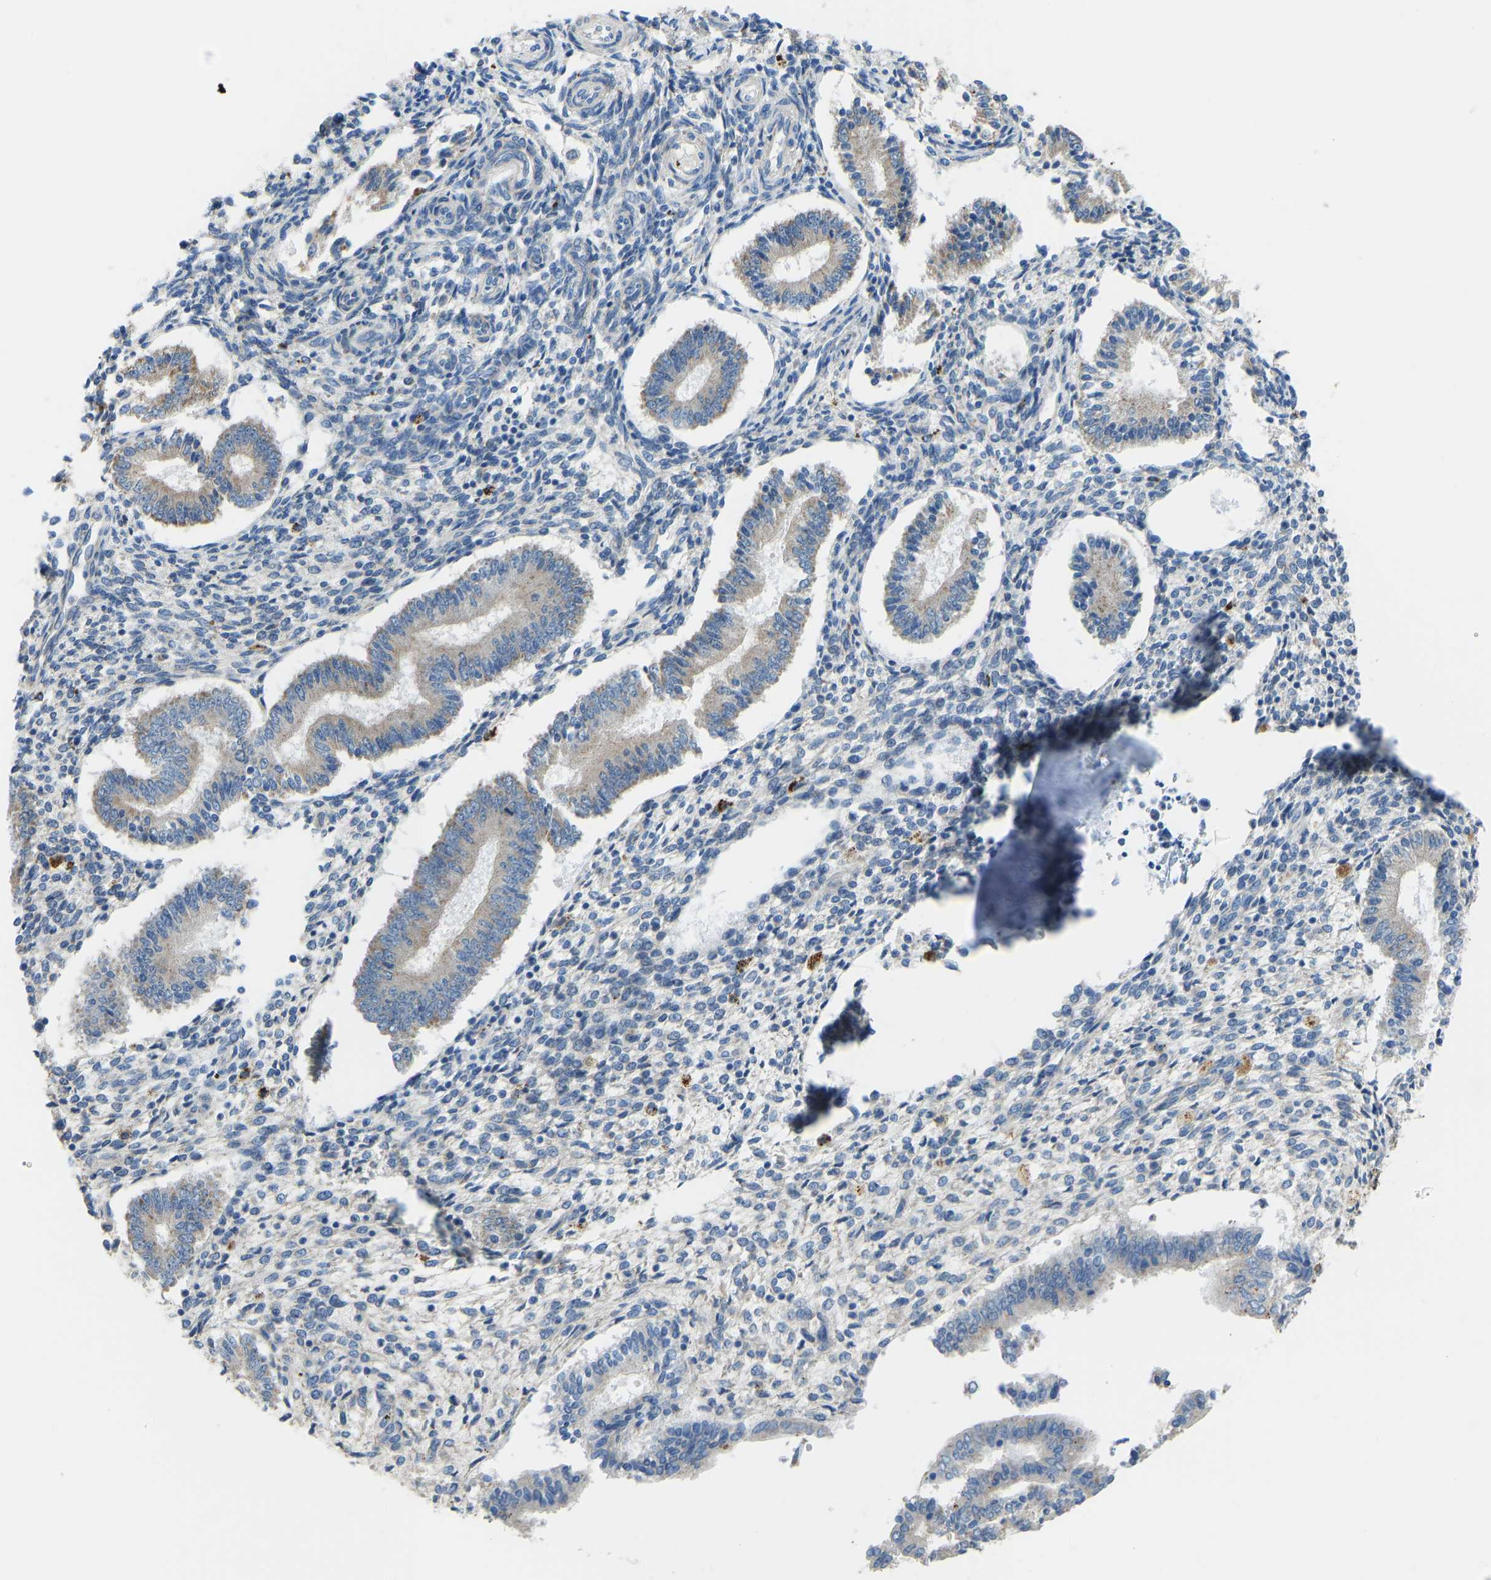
{"staining": {"intensity": "negative", "quantity": "none", "location": "none"}, "tissue": "endometrium", "cell_type": "Cells in endometrial stroma", "image_type": "normal", "snomed": [{"axis": "morphology", "description": "Normal tissue, NOS"}, {"axis": "topography", "description": "Endometrium"}], "caption": "This histopathology image is of normal endometrium stained with immunohistochemistry (IHC) to label a protein in brown with the nuclei are counter-stained blue. There is no expression in cells in endometrial stroma.", "gene": "SMIM20", "patient": {"sex": "female", "age": 42}}